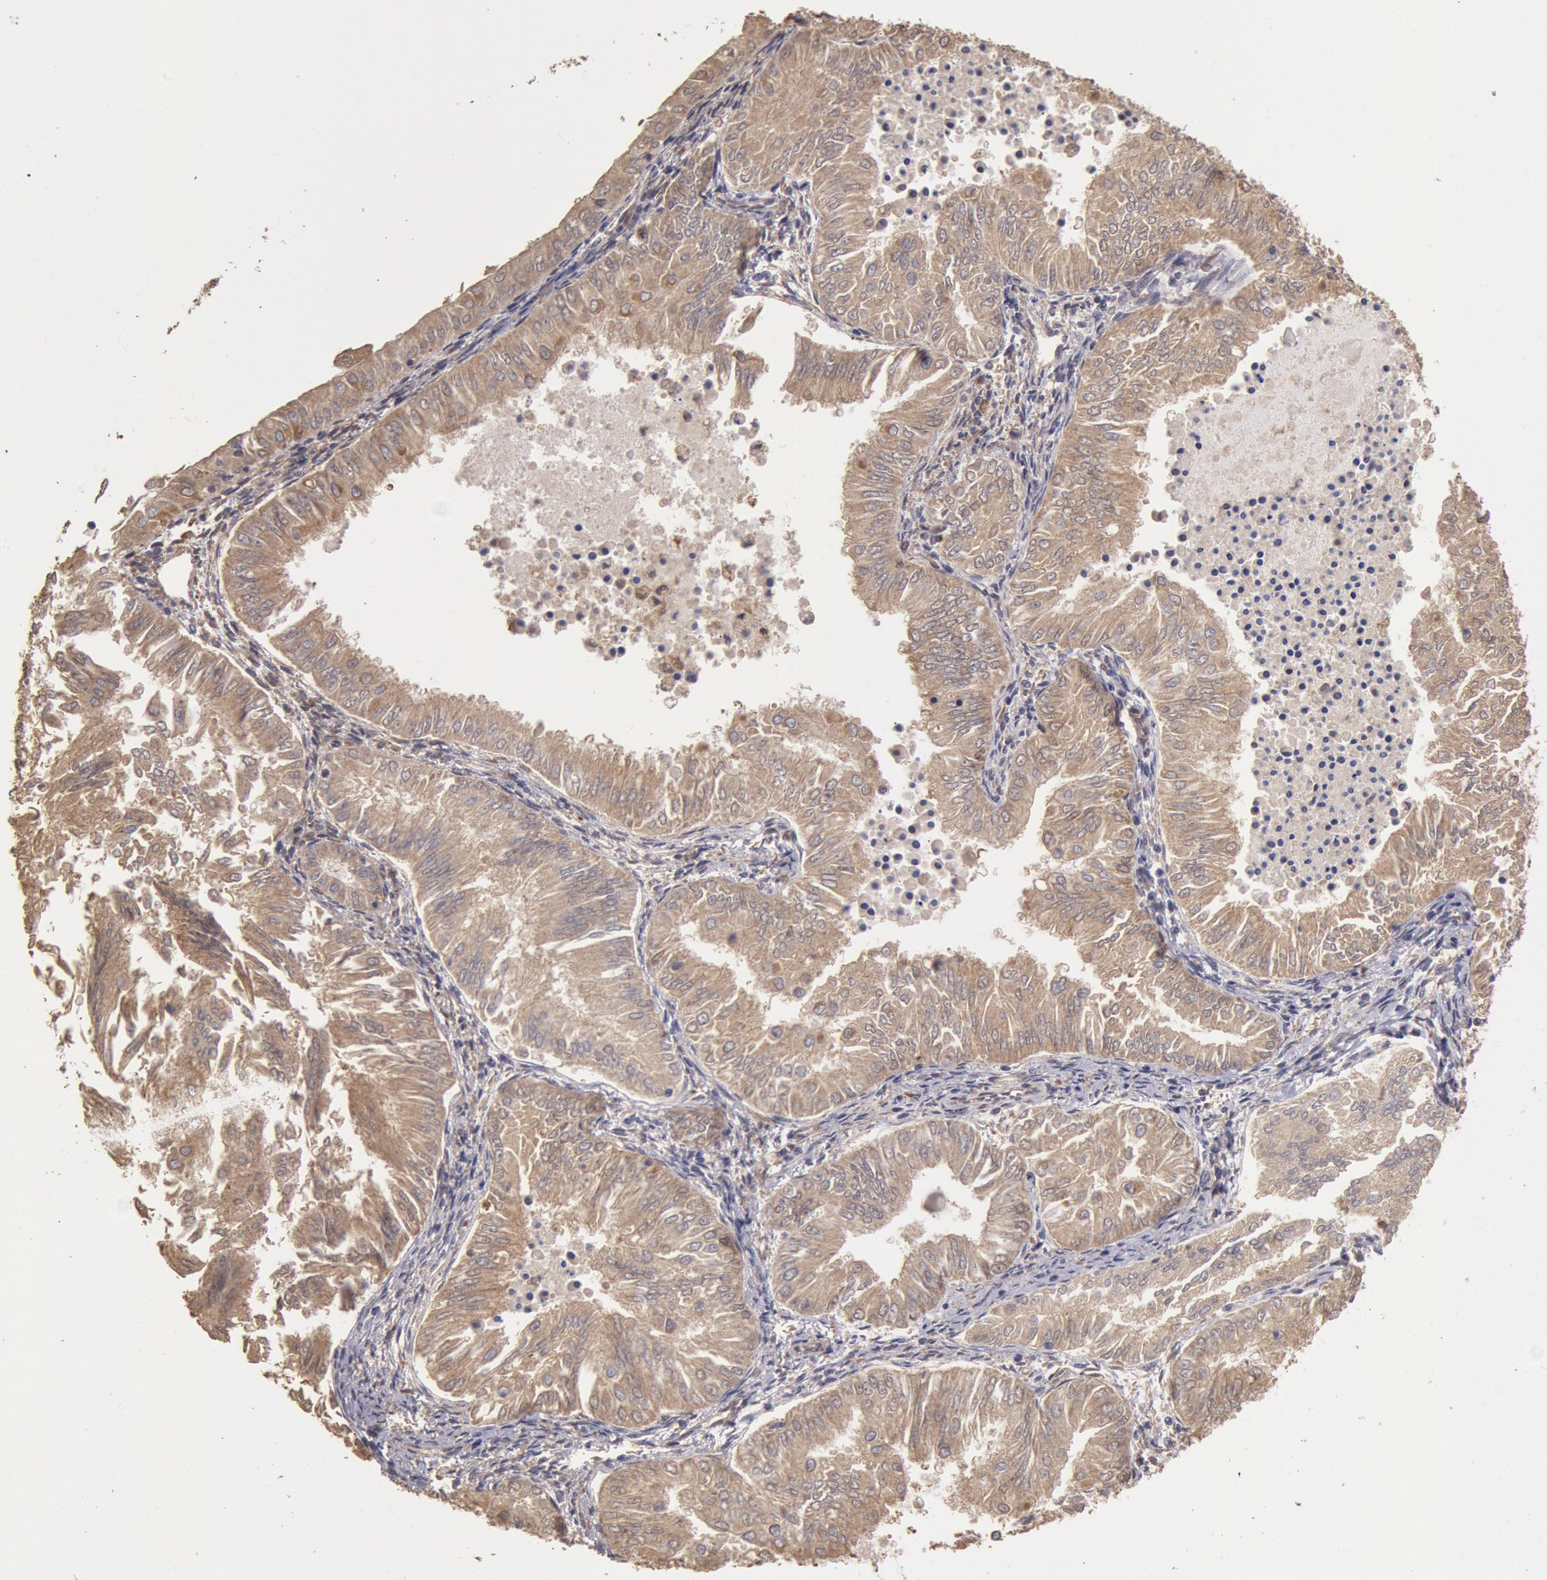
{"staining": {"intensity": "moderate", "quantity": ">75%", "location": "cytoplasmic/membranous"}, "tissue": "endometrial cancer", "cell_type": "Tumor cells", "image_type": "cancer", "snomed": [{"axis": "morphology", "description": "Adenocarcinoma, NOS"}, {"axis": "topography", "description": "Endometrium"}], "caption": "Human adenocarcinoma (endometrial) stained for a protein (brown) exhibits moderate cytoplasmic/membranous positive staining in about >75% of tumor cells.", "gene": "COMT", "patient": {"sex": "female", "age": 53}}